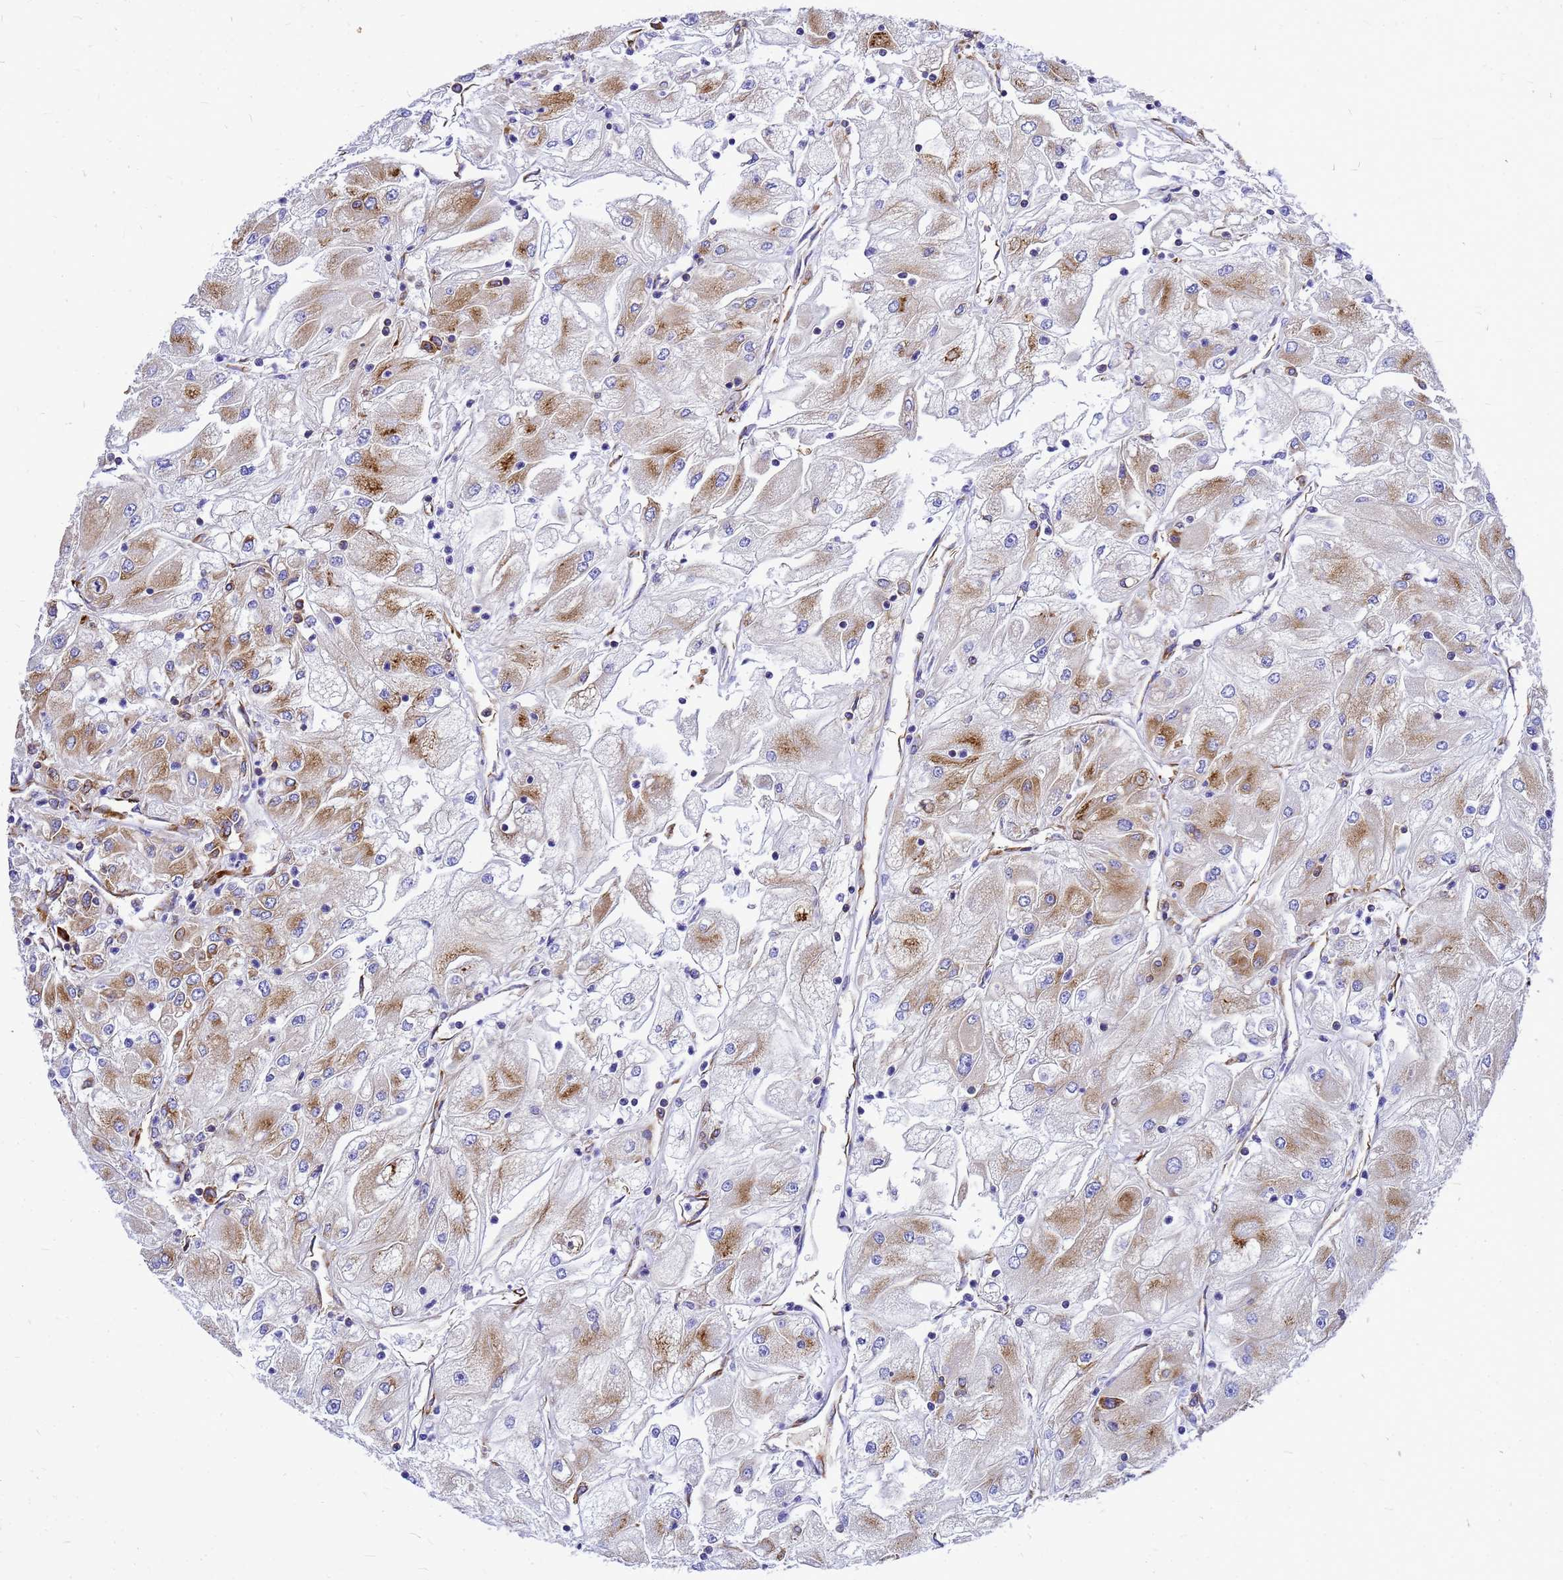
{"staining": {"intensity": "moderate", "quantity": ">75%", "location": "cytoplasmic/membranous"}, "tissue": "renal cancer", "cell_type": "Tumor cells", "image_type": "cancer", "snomed": [{"axis": "morphology", "description": "Adenocarcinoma, NOS"}, {"axis": "topography", "description": "Kidney"}], "caption": "High-power microscopy captured an IHC image of adenocarcinoma (renal), revealing moderate cytoplasmic/membranous positivity in approximately >75% of tumor cells. (brown staining indicates protein expression, while blue staining denotes nuclei).", "gene": "EEF1D", "patient": {"sex": "male", "age": 80}}